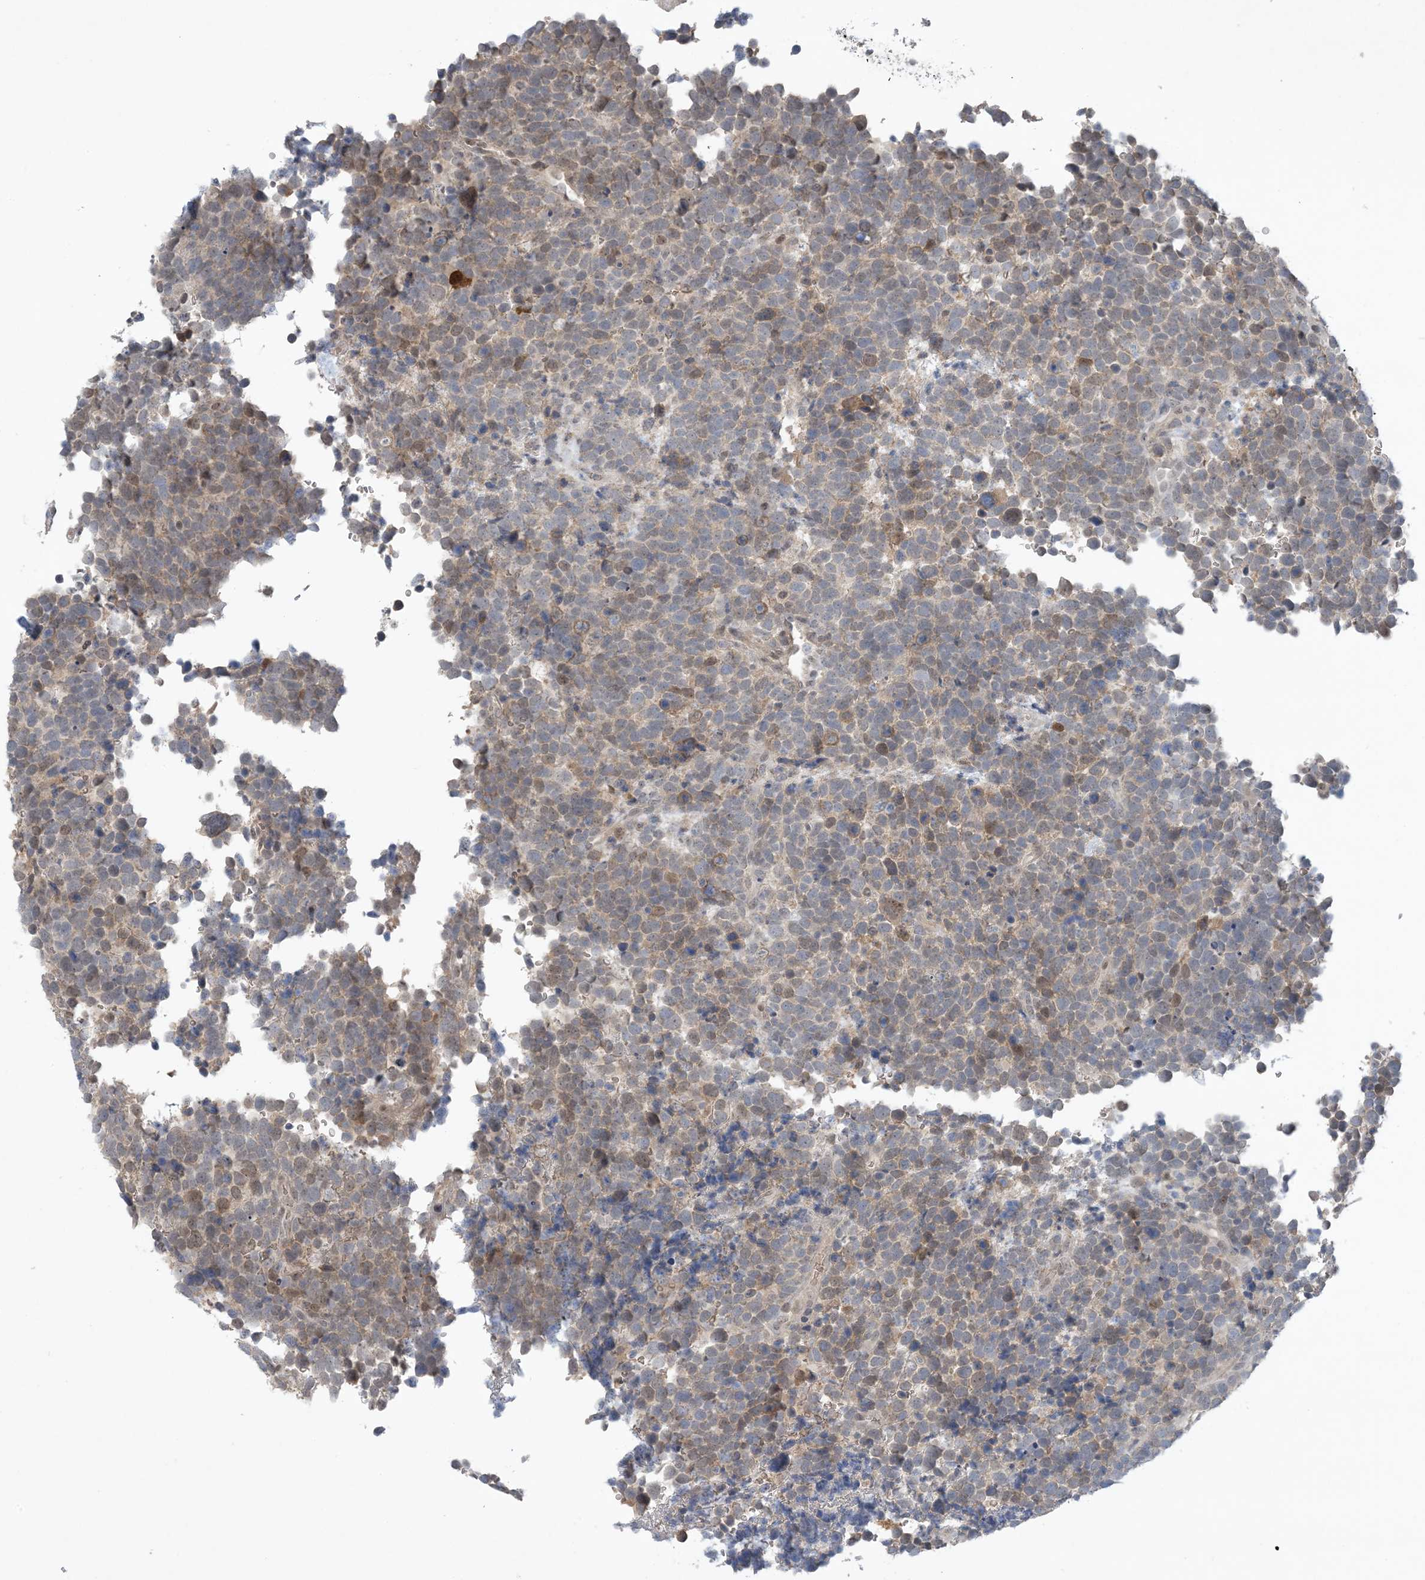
{"staining": {"intensity": "moderate", "quantity": "<25%", "location": "cytoplasmic/membranous,nuclear"}, "tissue": "urothelial cancer", "cell_type": "Tumor cells", "image_type": "cancer", "snomed": [{"axis": "morphology", "description": "Urothelial carcinoma, High grade"}, {"axis": "topography", "description": "Urinary bladder"}], "caption": "This is an image of immunohistochemistry staining of high-grade urothelial carcinoma, which shows moderate expression in the cytoplasmic/membranous and nuclear of tumor cells.", "gene": "UBE2E1", "patient": {"sex": "female", "age": 82}}